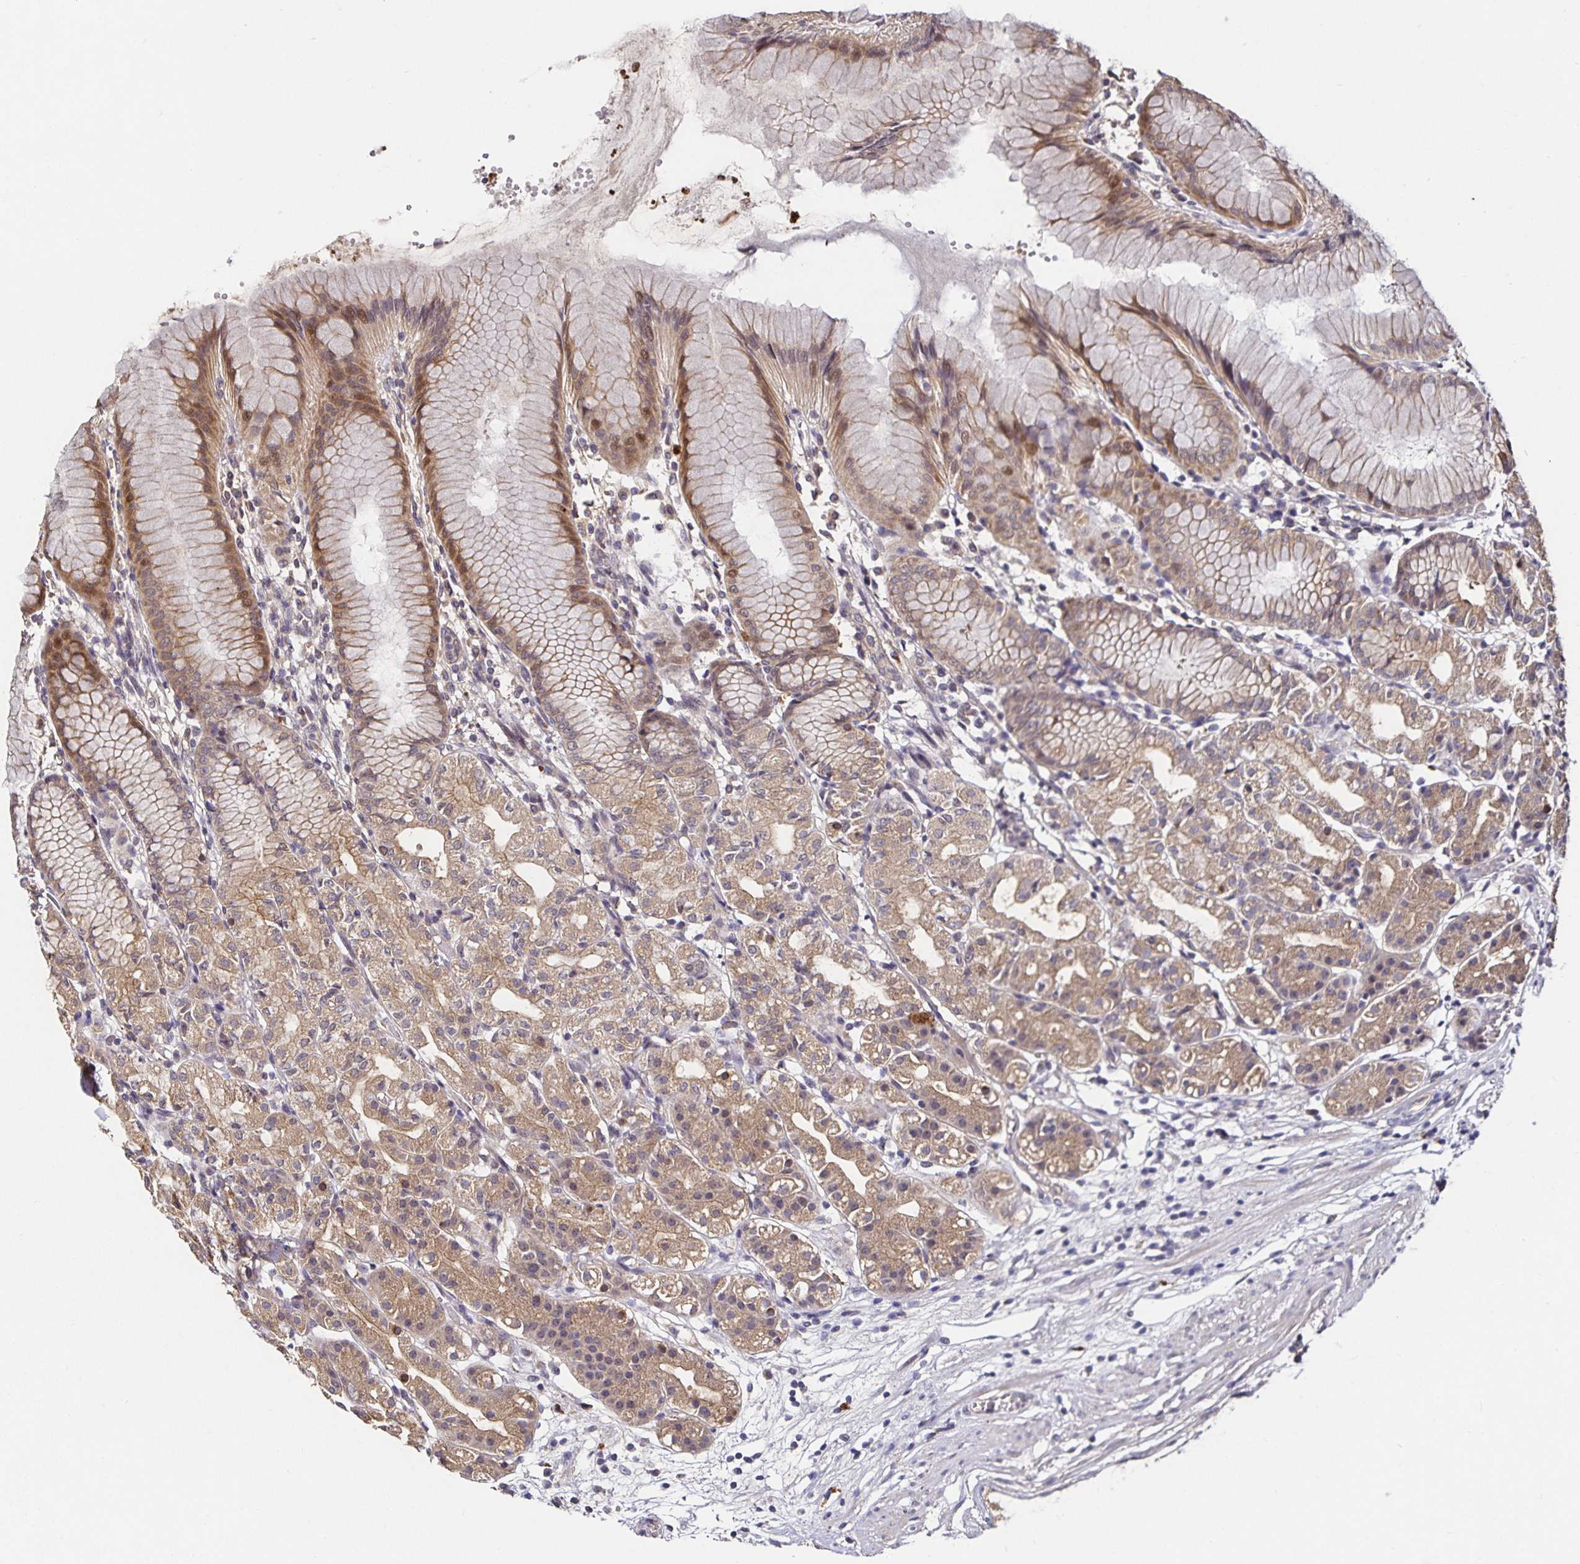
{"staining": {"intensity": "moderate", "quantity": ">75%", "location": "cytoplasmic/membranous"}, "tissue": "stomach", "cell_type": "Glandular cells", "image_type": "normal", "snomed": [{"axis": "morphology", "description": "Normal tissue, NOS"}, {"axis": "topography", "description": "Stomach"}], "caption": "Normal stomach exhibits moderate cytoplasmic/membranous staining in approximately >75% of glandular cells, visualized by immunohistochemistry. (brown staining indicates protein expression, while blue staining denotes nuclei).", "gene": "SMYD3", "patient": {"sex": "female", "age": 57}}